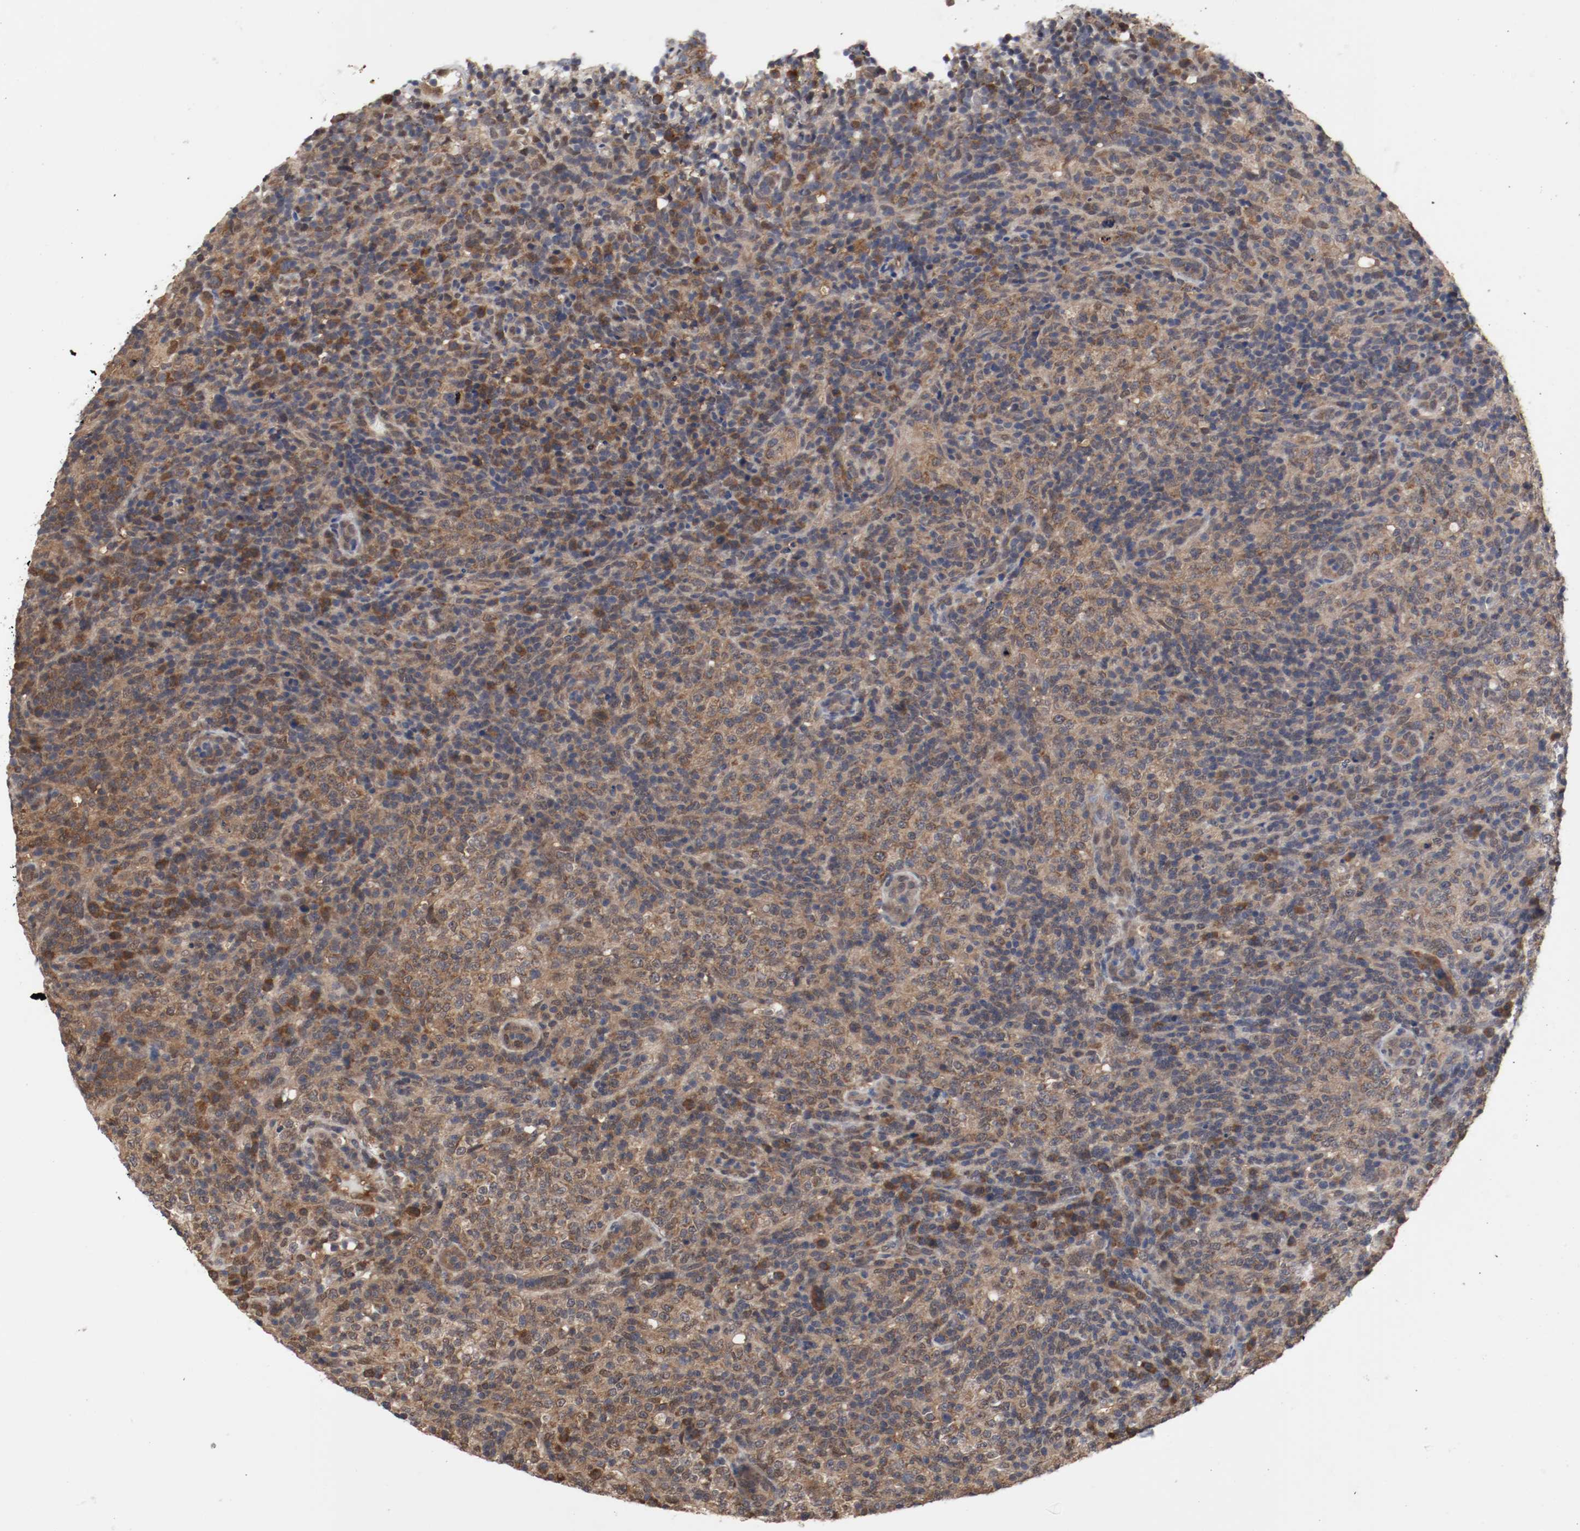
{"staining": {"intensity": "moderate", "quantity": ">75%", "location": "cytoplasmic/membranous"}, "tissue": "lymphoma", "cell_type": "Tumor cells", "image_type": "cancer", "snomed": [{"axis": "morphology", "description": "Malignant lymphoma, non-Hodgkin's type, High grade"}, {"axis": "topography", "description": "Lymph node"}], "caption": "High-grade malignant lymphoma, non-Hodgkin's type was stained to show a protein in brown. There is medium levels of moderate cytoplasmic/membranous staining in about >75% of tumor cells. (brown staining indicates protein expression, while blue staining denotes nuclei).", "gene": "AFG3L2", "patient": {"sex": "female", "age": 76}}